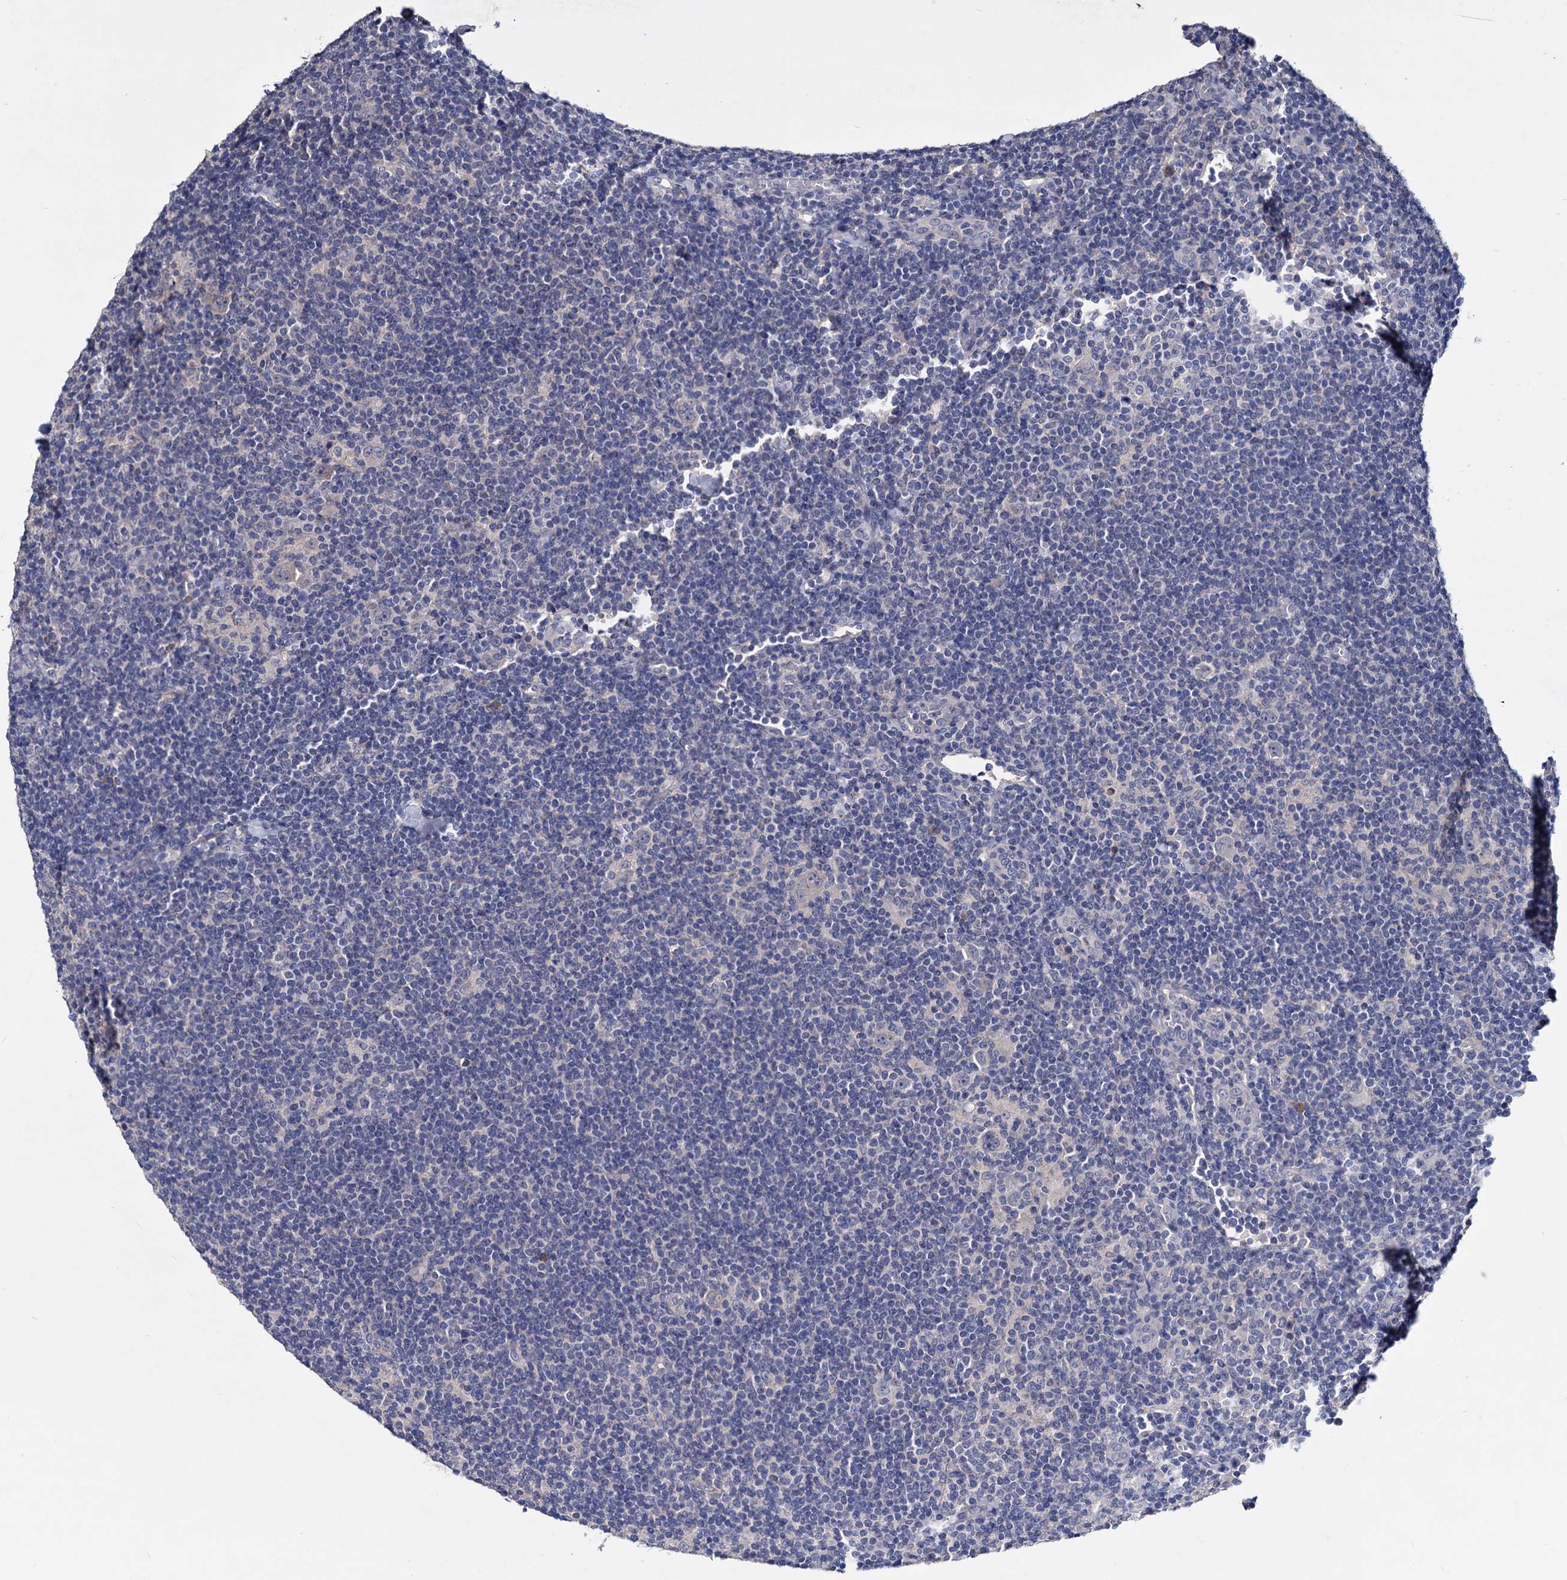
{"staining": {"intensity": "negative", "quantity": "none", "location": "none"}, "tissue": "lymphoma", "cell_type": "Tumor cells", "image_type": "cancer", "snomed": [{"axis": "morphology", "description": "Hodgkin's disease, NOS"}, {"axis": "topography", "description": "Lymph node"}], "caption": "Immunohistochemistry of human lymphoma shows no expression in tumor cells.", "gene": "NPAS4", "patient": {"sex": "female", "age": 57}}